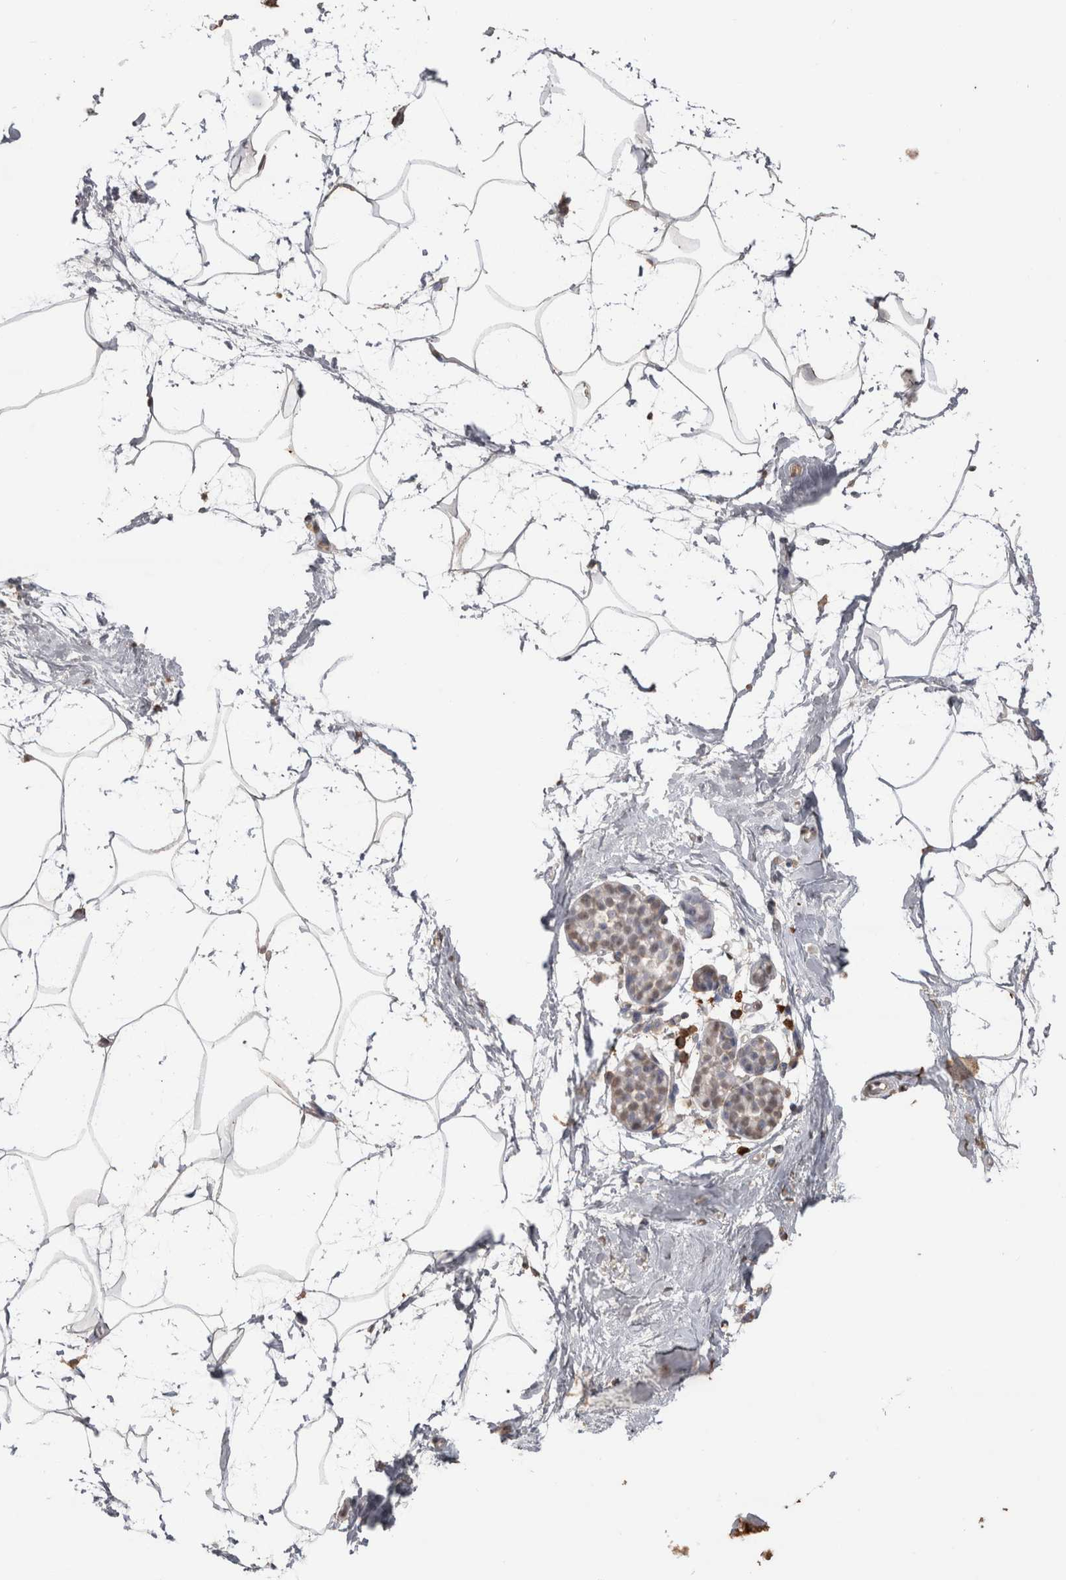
{"staining": {"intensity": "negative", "quantity": "none", "location": "none"}, "tissue": "breast", "cell_type": "Adipocytes", "image_type": "normal", "snomed": [{"axis": "morphology", "description": "Normal tissue, NOS"}, {"axis": "topography", "description": "Breast"}], "caption": "Adipocytes show no significant protein positivity in unremarkable breast. Brightfield microscopy of immunohistochemistry stained with DAB (3,3'-diaminobenzidine) (brown) and hematoxylin (blue), captured at high magnification.", "gene": "CRELD2", "patient": {"sex": "female", "age": 62}}